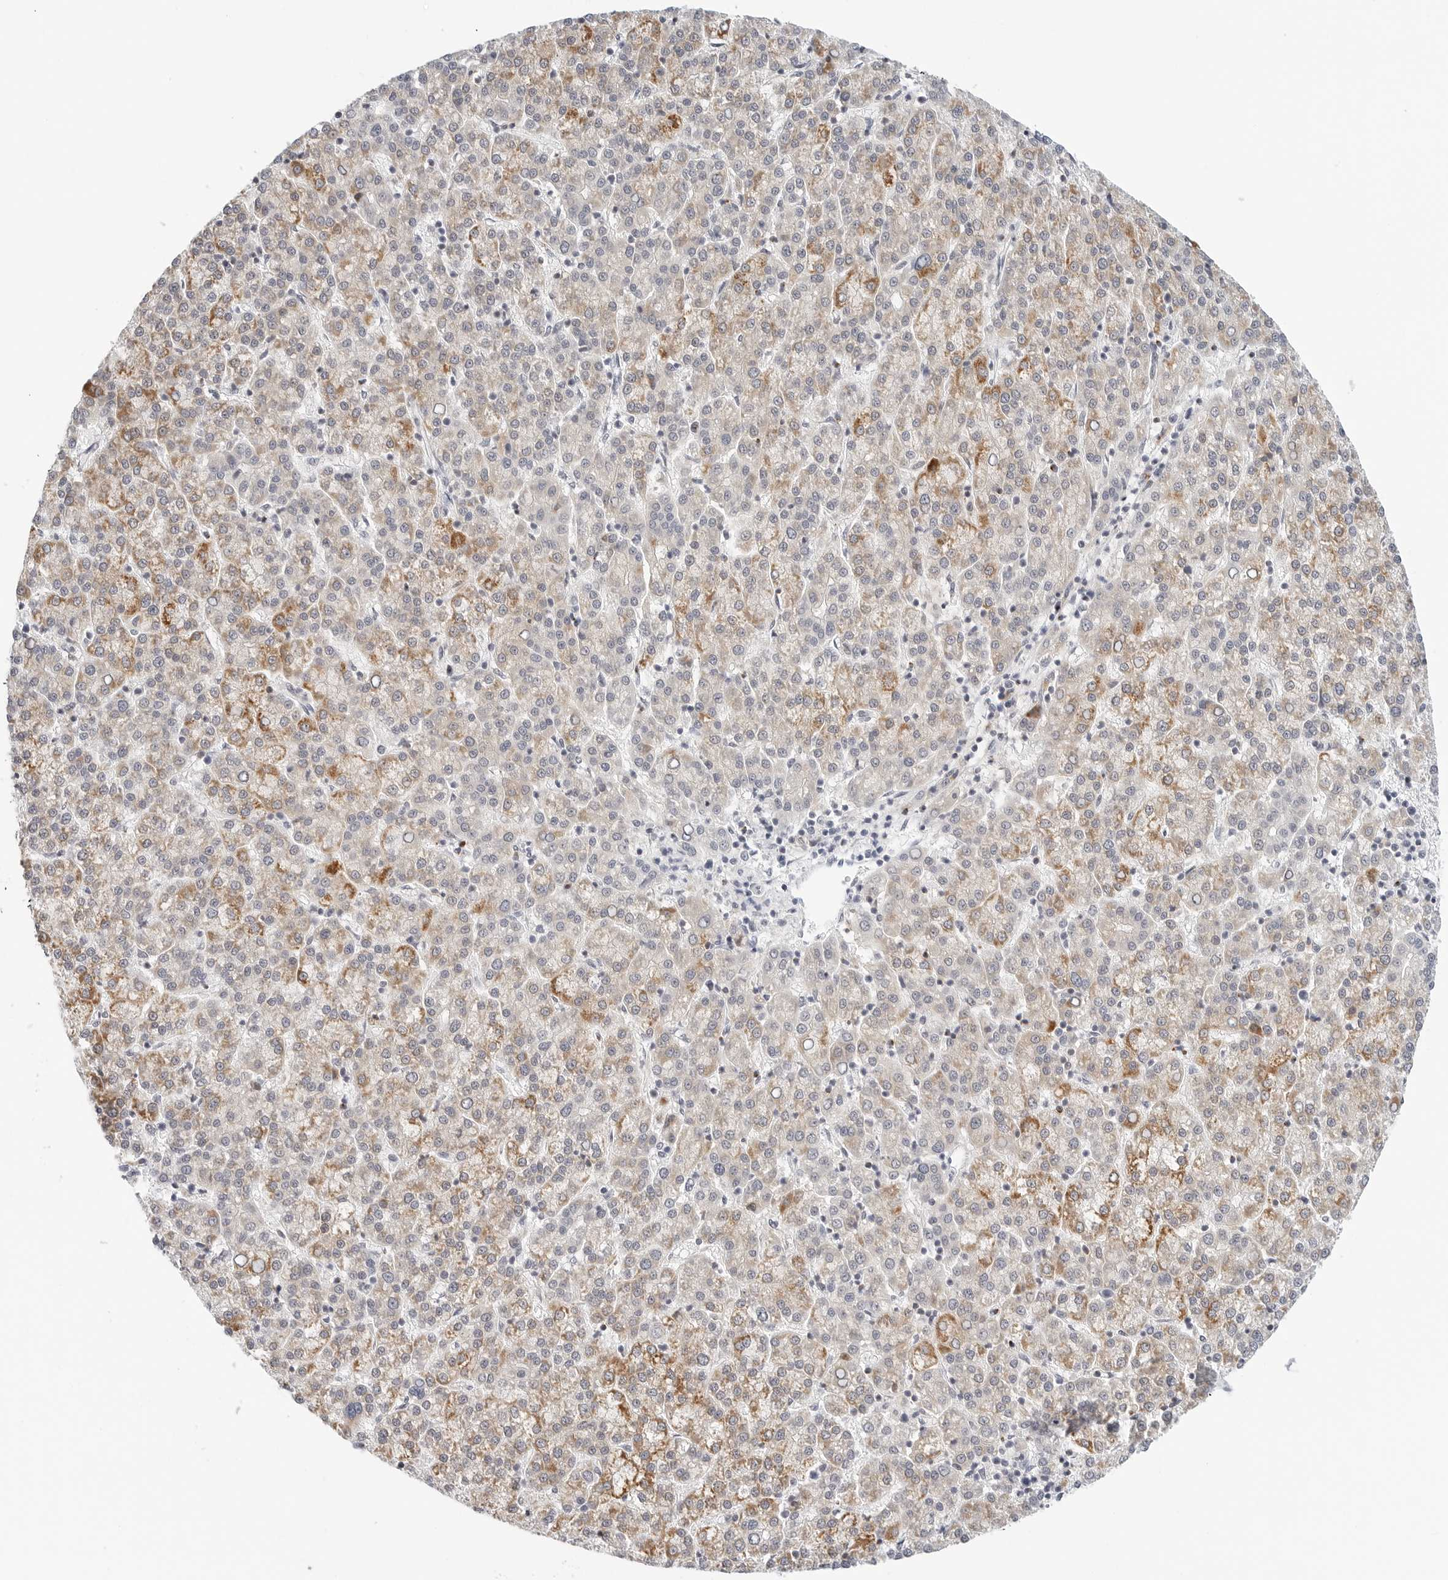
{"staining": {"intensity": "moderate", "quantity": "25%-75%", "location": "cytoplasmic/membranous"}, "tissue": "liver cancer", "cell_type": "Tumor cells", "image_type": "cancer", "snomed": [{"axis": "morphology", "description": "Carcinoma, Hepatocellular, NOS"}, {"axis": "topography", "description": "Liver"}], "caption": "Moderate cytoplasmic/membranous protein staining is identified in approximately 25%-75% of tumor cells in liver cancer.", "gene": "TSEN2", "patient": {"sex": "female", "age": 58}}